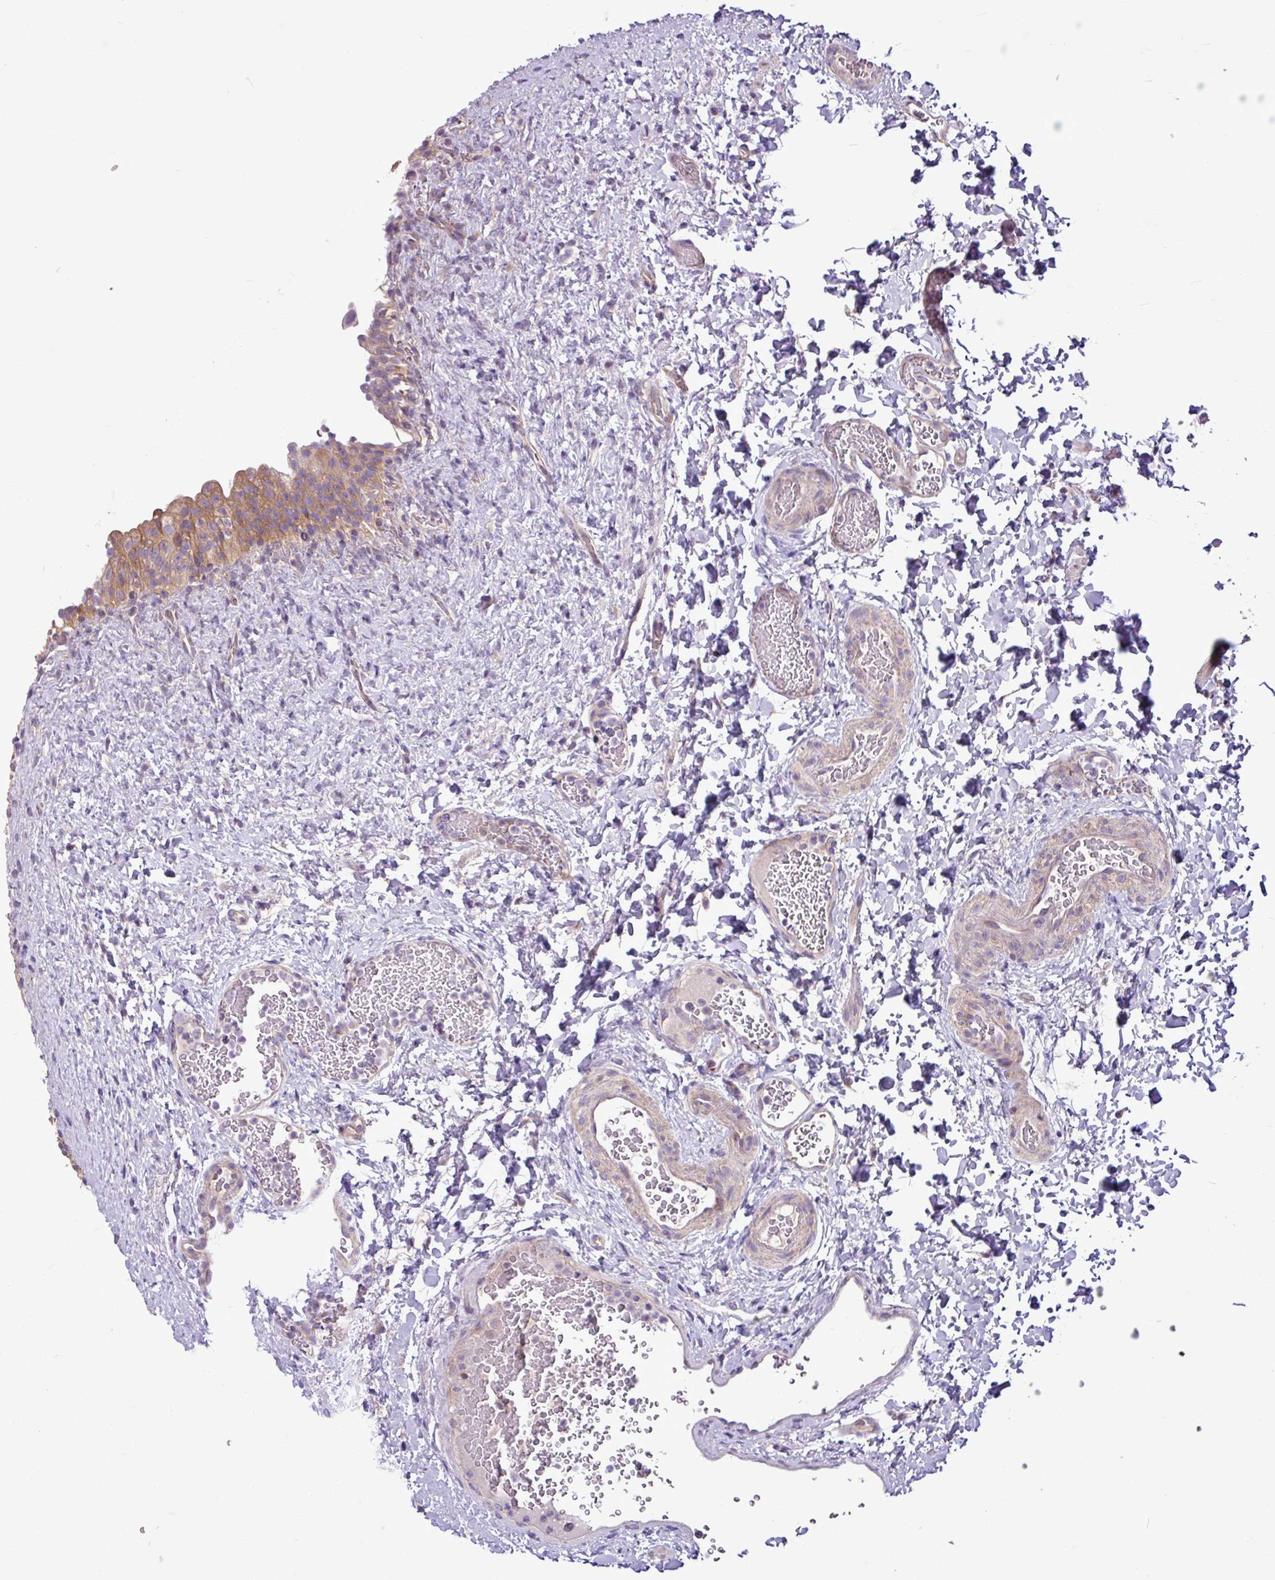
{"staining": {"intensity": "moderate", "quantity": ">75%", "location": "cytoplasmic/membranous"}, "tissue": "urinary bladder", "cell_type": "Urothelial cells", "image_type": "normal", "snomed": [{"axis": "morphology", "description": "Normal tissue, NOS"}, {"axis": "topography", "description": "Urinary bladder"}], "caption": "The photomicrograph shows immunohistochemical staining of unremarkable urinary bladder. There is moderate cytoplasmic/membranous positivity is seen in approximately >75% of urothelial cells. (brown staining indicates protein expression, while blue staining denotes nuclei).", "gene": "MROH2A", "patient": {"sex": "female", "age": 27}}